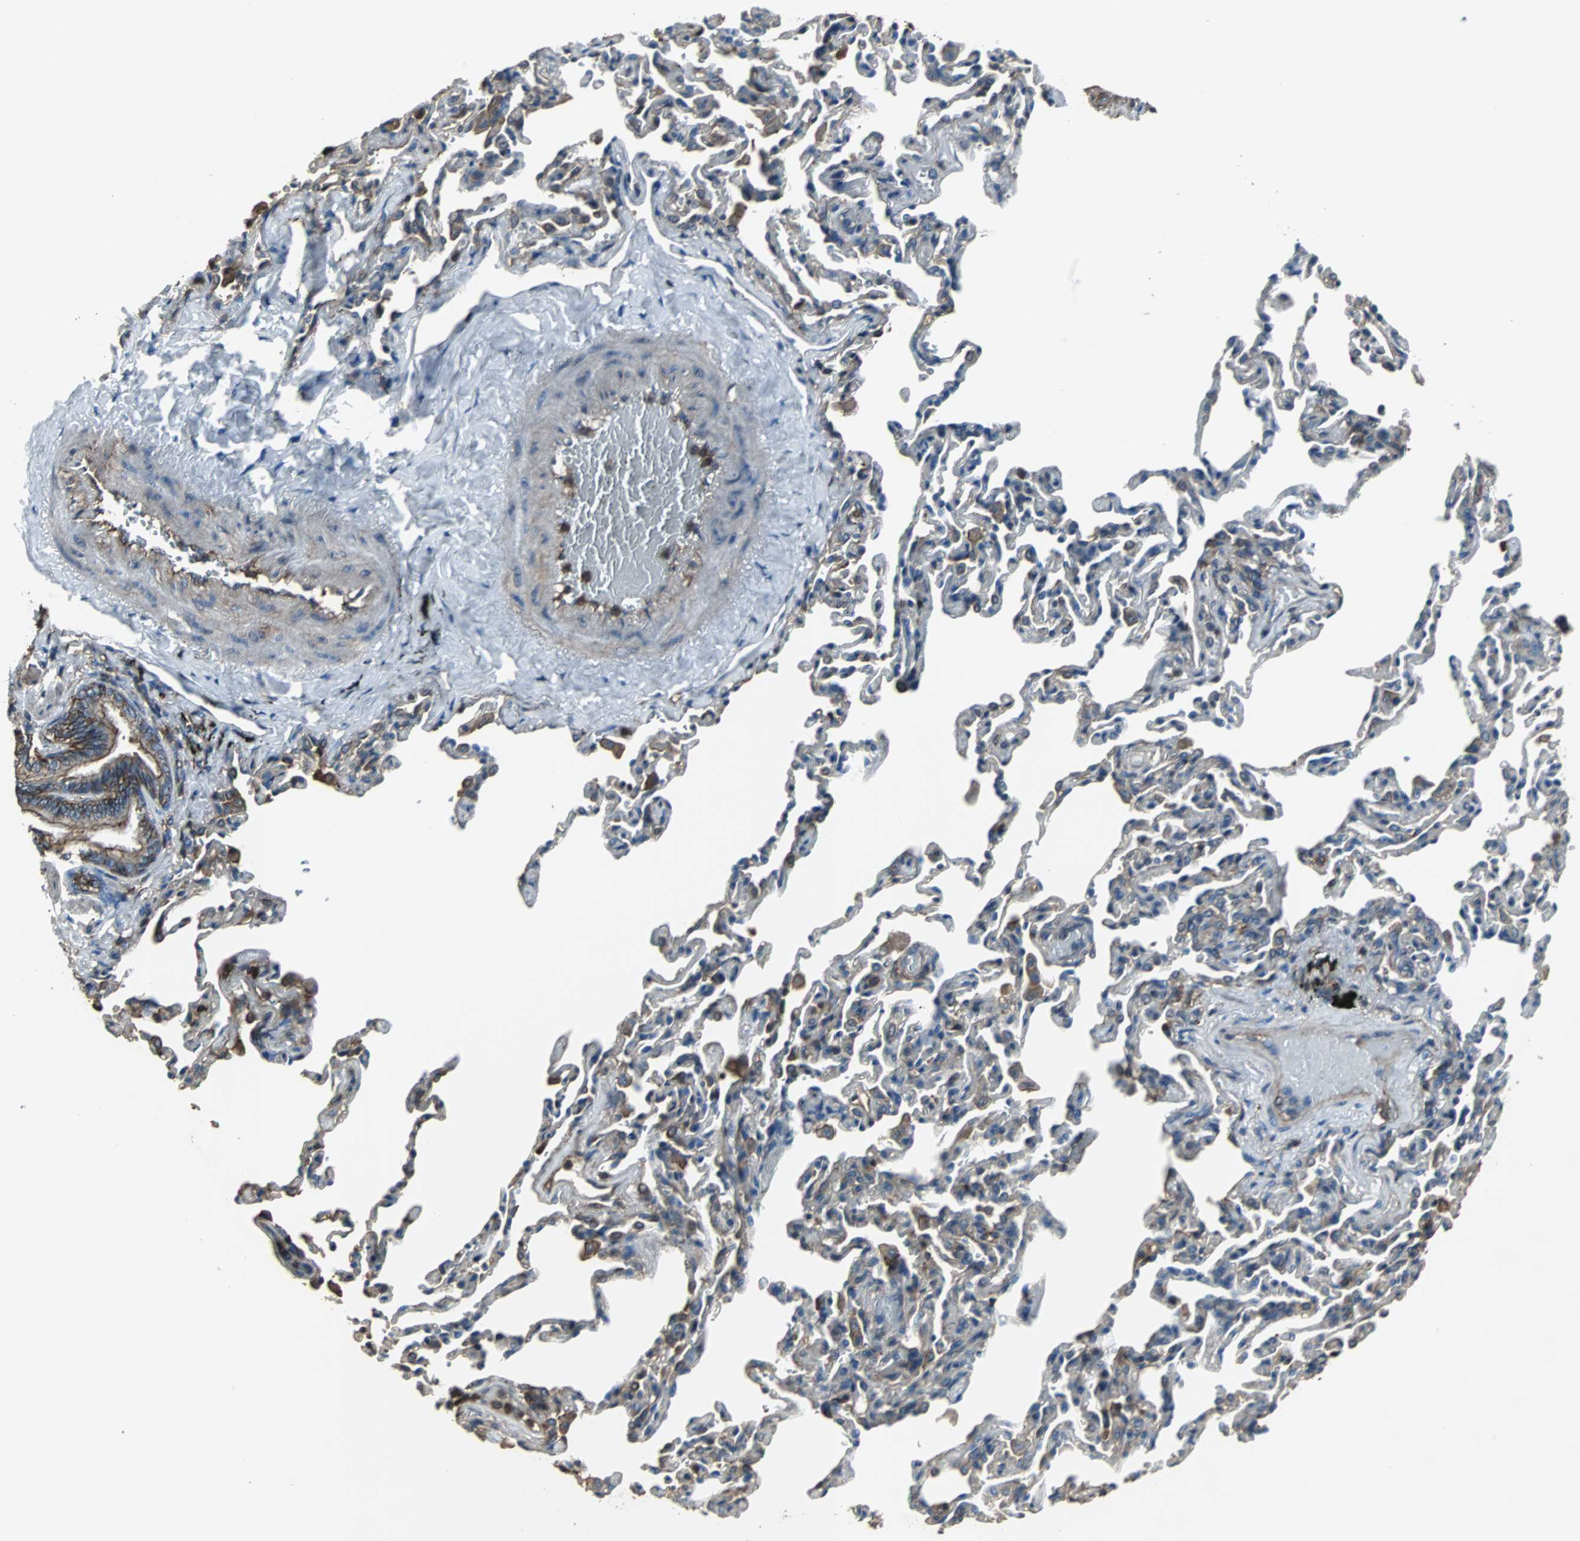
{"staining": {"intensity": "strong", "quantity": ">75%", "location": "cytoplasmic/membranous"}, "tissue": "bronchus", "cell_type": "Respiratory epithelial cells", "image_type": "normal", "snomed": [{"axis": "morphology", "description": "Normal tissue, NOS"}, {"axis": "topography", "description": "Lung"}], "caption": "This histopathology image reveals IHC staining of unremarkable bronchus, with high strong cytoplasmic/membranous positivity in about >75% of respiratory epithelial cells.", "gene": "ACTN1", "patient": {"sex": "male", "age": 64}}